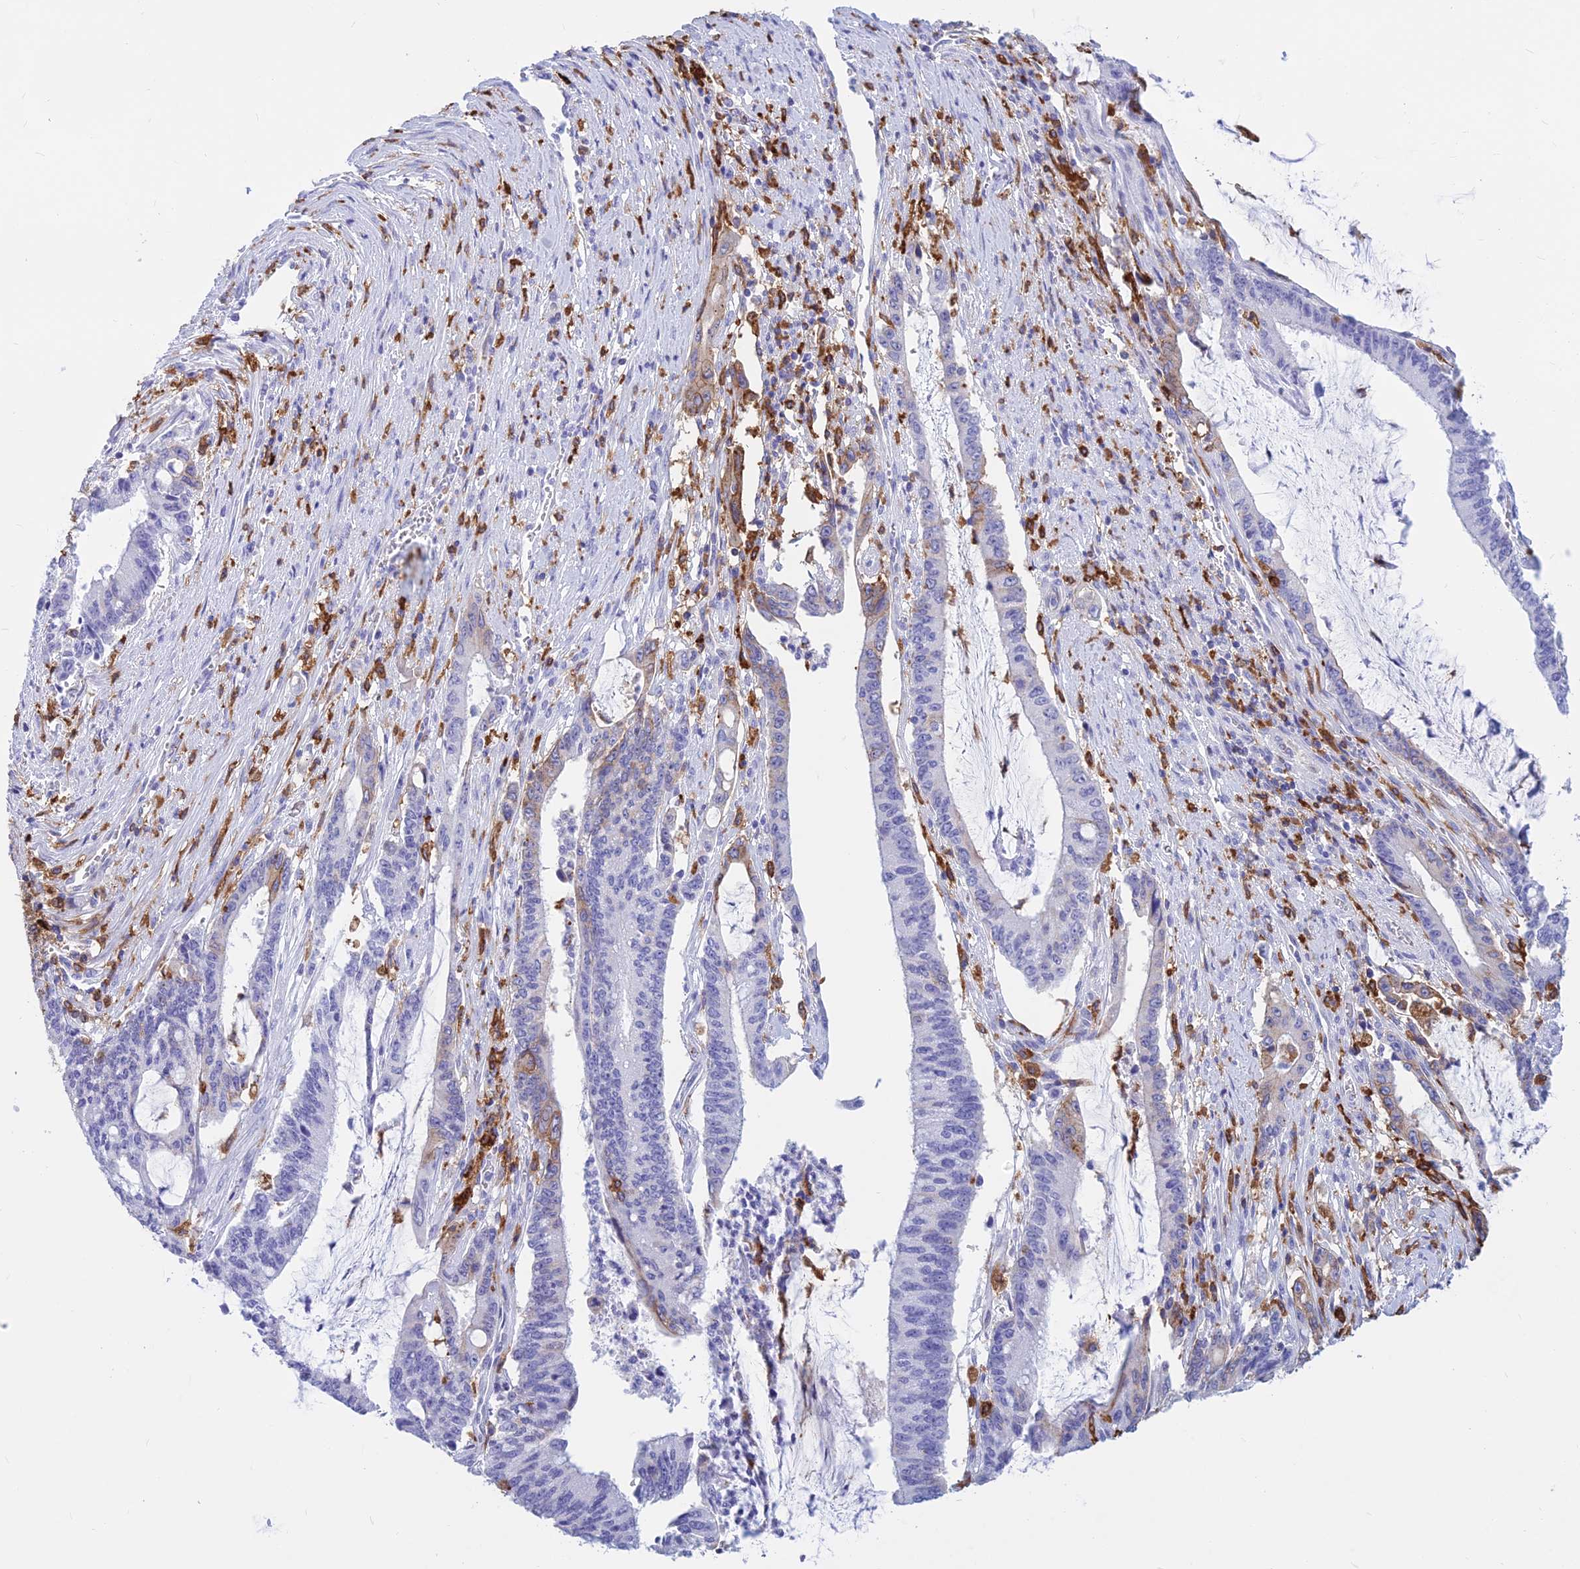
{"staining": {"intensity": "negative", "quantity": "none", "location": "none"}, "tissue": "pancreatic cancer", "cell_type": "Tumor cells", "image_type": "cancer", "snomed": [{"axis": "morphology", "description": "Adenocarcinoma, NOS"}, {"axis": "topography", "description": "Pancreas"}], "caption": "Tumor cells show no significant expression in pancreatic cancer.", "gene": "HLA-DRB1", "patient": {"sex": "female", "age": 50}}